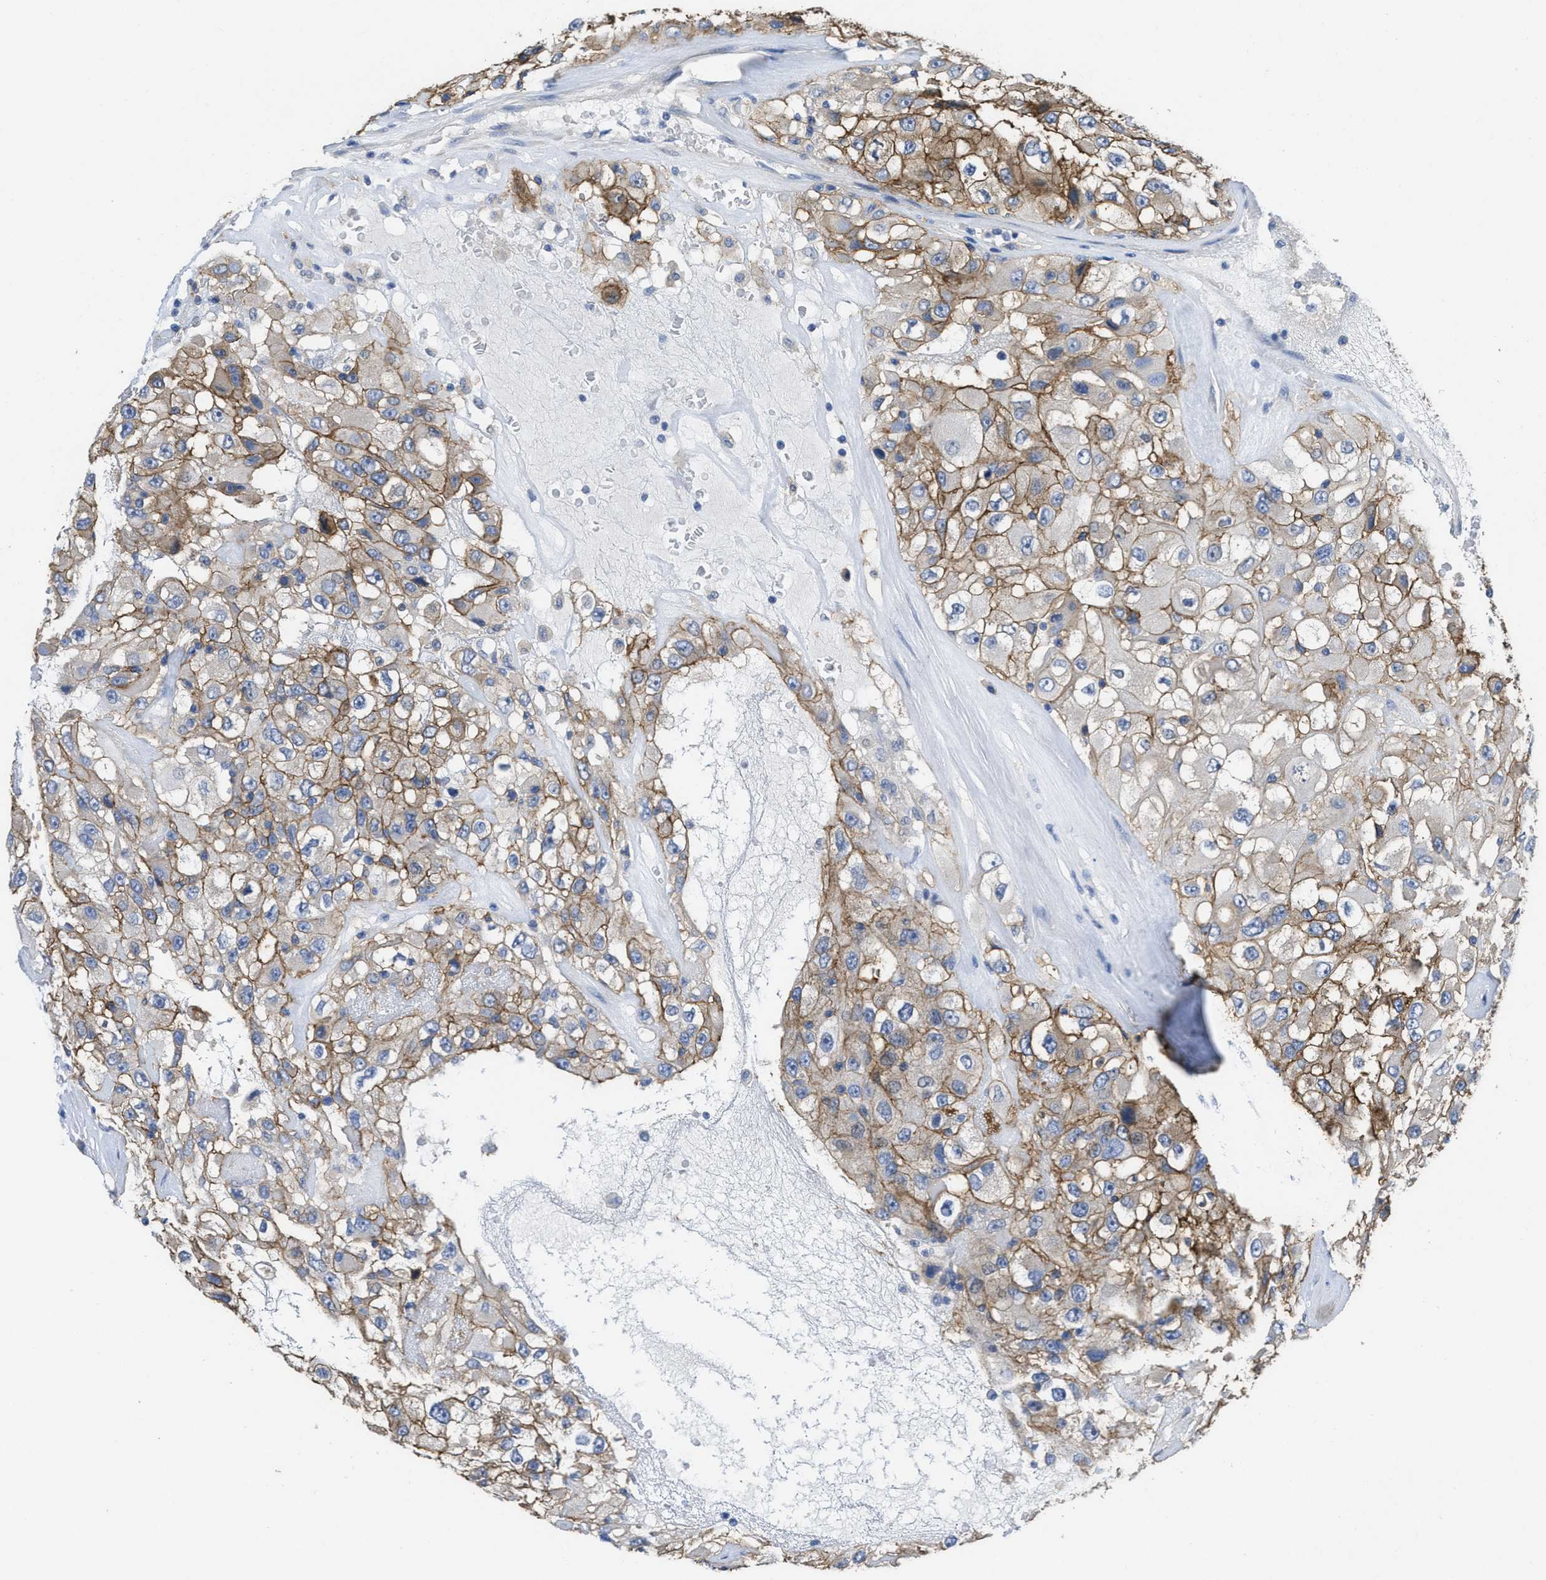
{"staining": {"intensity": "moderate", "quantity": ">75%", "location": "cytoplasmic/membranous"}, "tissue": "renal cancer", "cell_type": "Tumor cells", "image_type": "cancer", "snomed": [{"axis": "morphology", "description": "Adenocarcinoma, NOS"}, {"axis": "topography", "description": "Kidney"}], "caption": "Tumor cells demonstrate moderate cytoplasmic/membranous expression in about >75% of cells in renal cancer. The staining was performed using DAB to visualize the protein expression in brown, while the nuclei were stained in blue with hematoxylin (Magnification: 20x).", "gene": "CA9", "patient": {"sex": "female", "age": 52}}